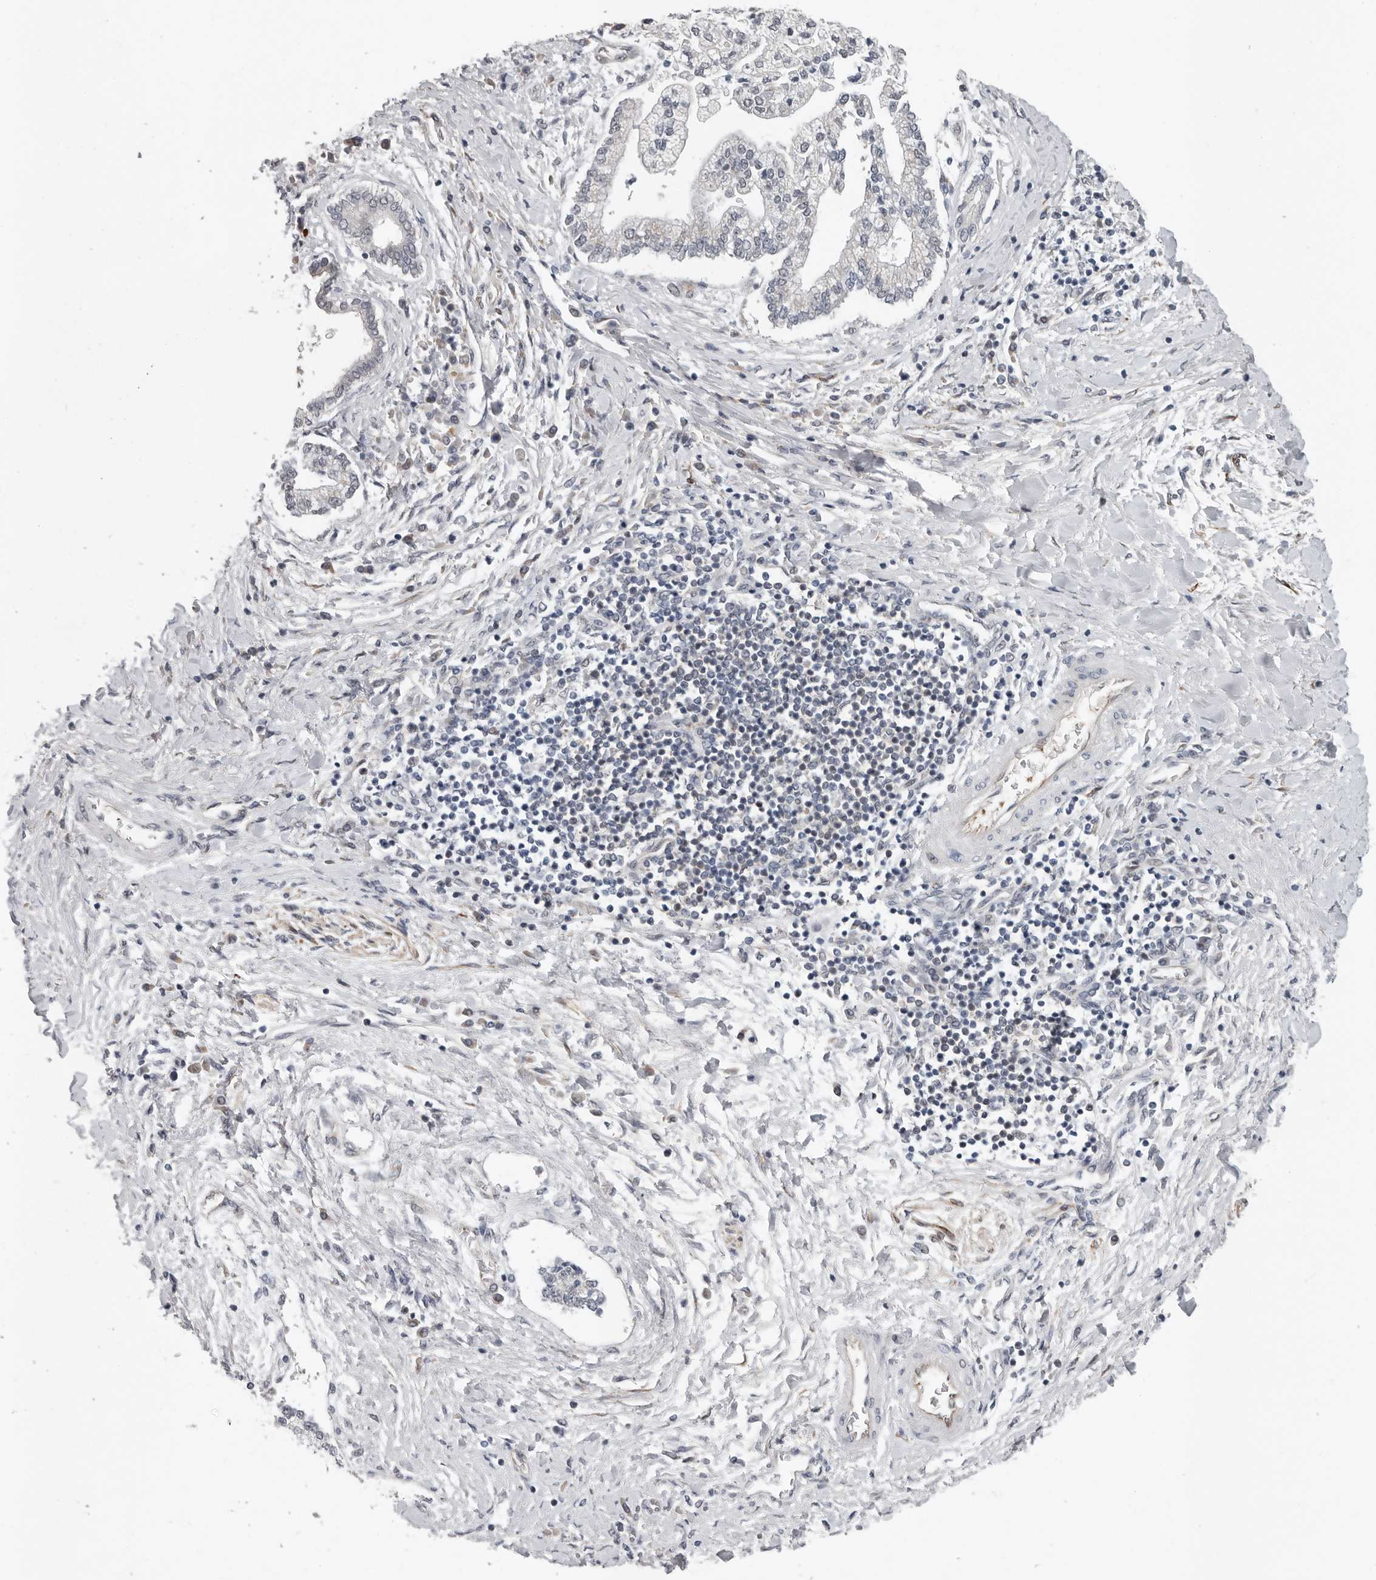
{"staining": {"intensity": "negative", "quantity": "none", "location": "none"}, "tissue": "liver cancer", "cell_type": "Tumor cells", "image_type": "cancer", "snomed": [{"axis": "morphology", "description": "Cholangiocarcinoma"}, {"axis": "topography", "description": "Liver"}], "caption": "A high-resolution photomicrograph shows immunohistochemistry staining of liver cholangiocarcinoma, which shows no significant expression in tumor cells. (DAB (3,3'-diaminobenzidine) immunohistochemistry (IHC) with hematoxylin counter stain).", "gene": "RALGPS2", "patient": {"sex": "male", "age": 50}}